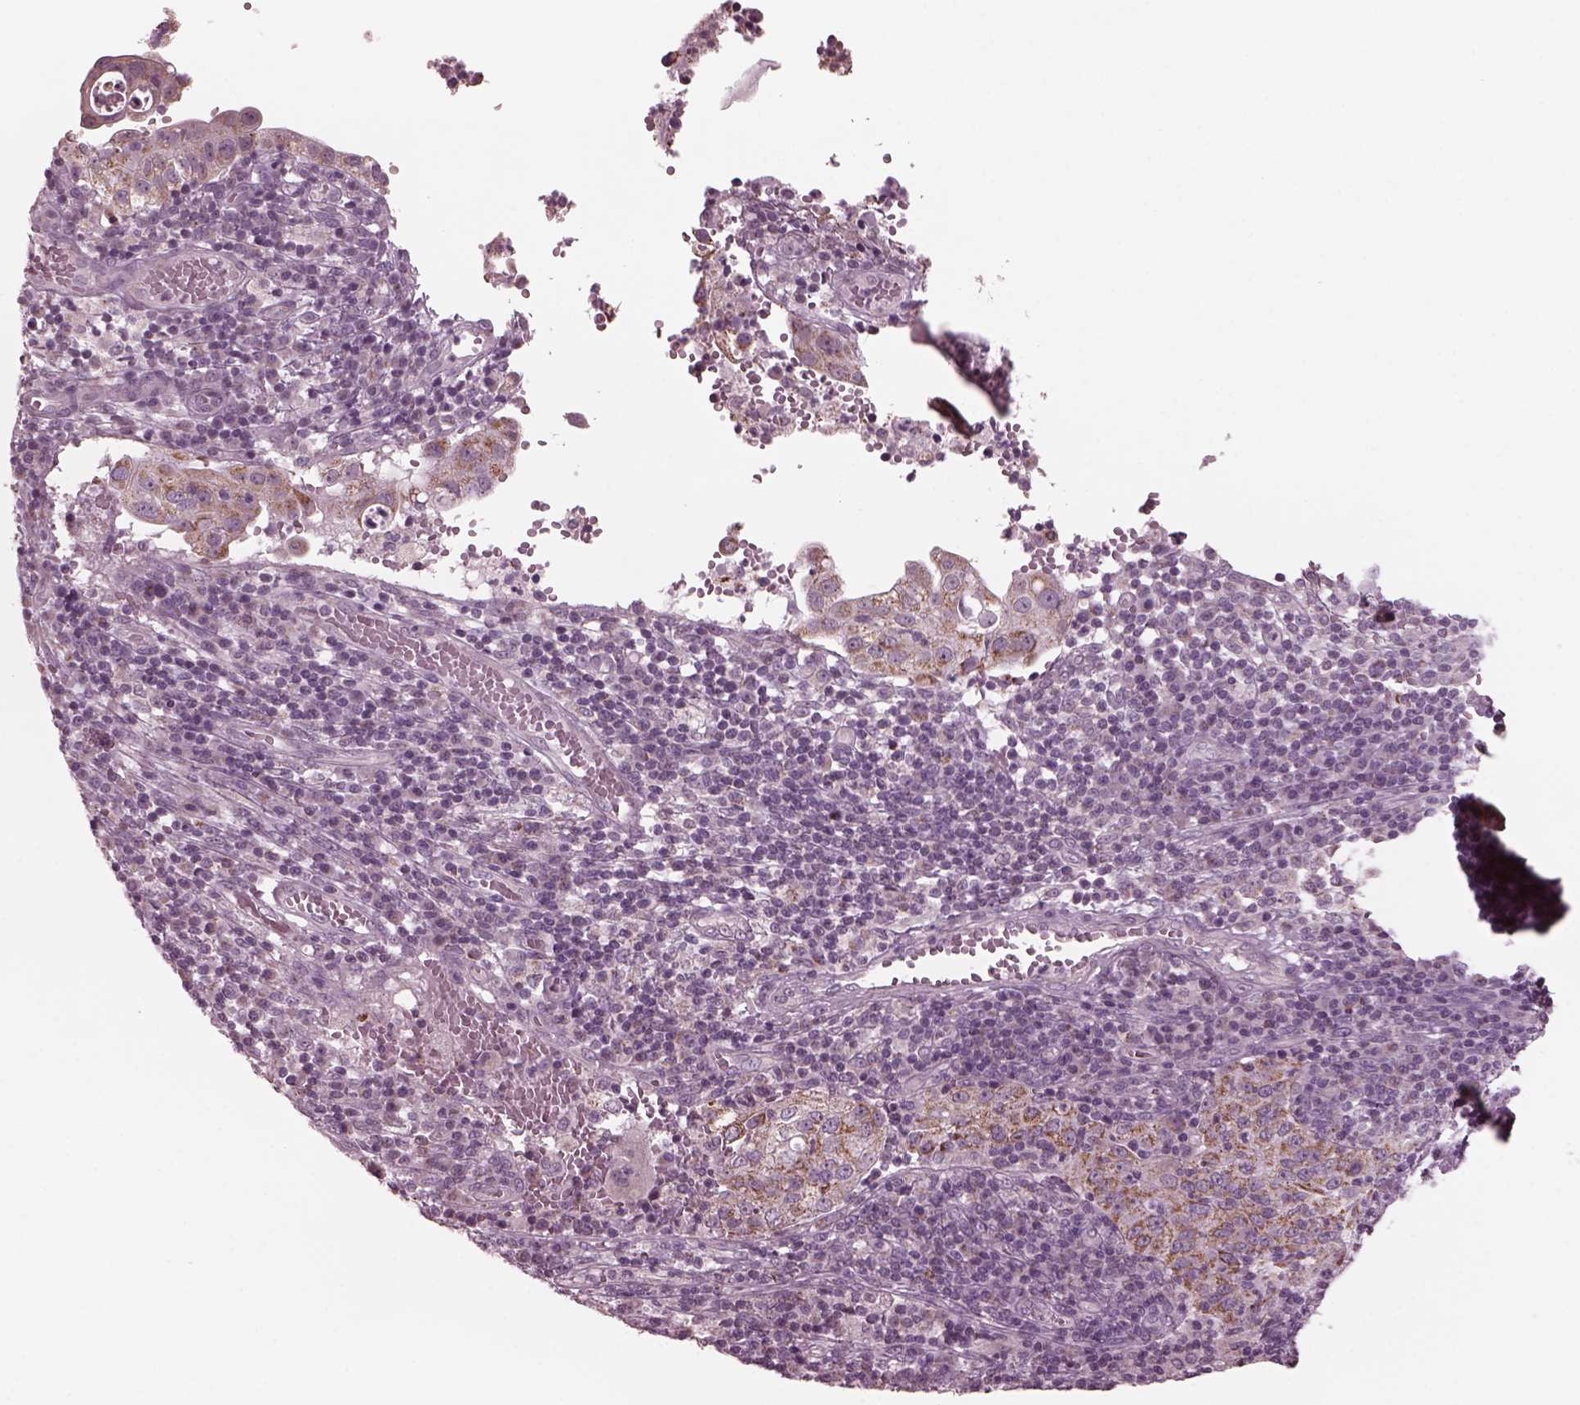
{"staining": {"intensity": "moderate", "quantity": "<25%", "location": "cytoplasmic/membranous"}, "tissue": "cervical cancer", "cell_type": "Tumor cells", "image_type": "cancer", "snomed": [{"axis": "morphology", "description": "Squamous cell carcinoma, NOS"}, {"axis": "topography", "description": "Cervix"}], "caption": "Moderate cytoplasmic/membranous staining is identified in approximately <25% of tumor cells in cervical cancer.", "gene": "CELSR3", "patient": {"sex": "female", "age": 39}}